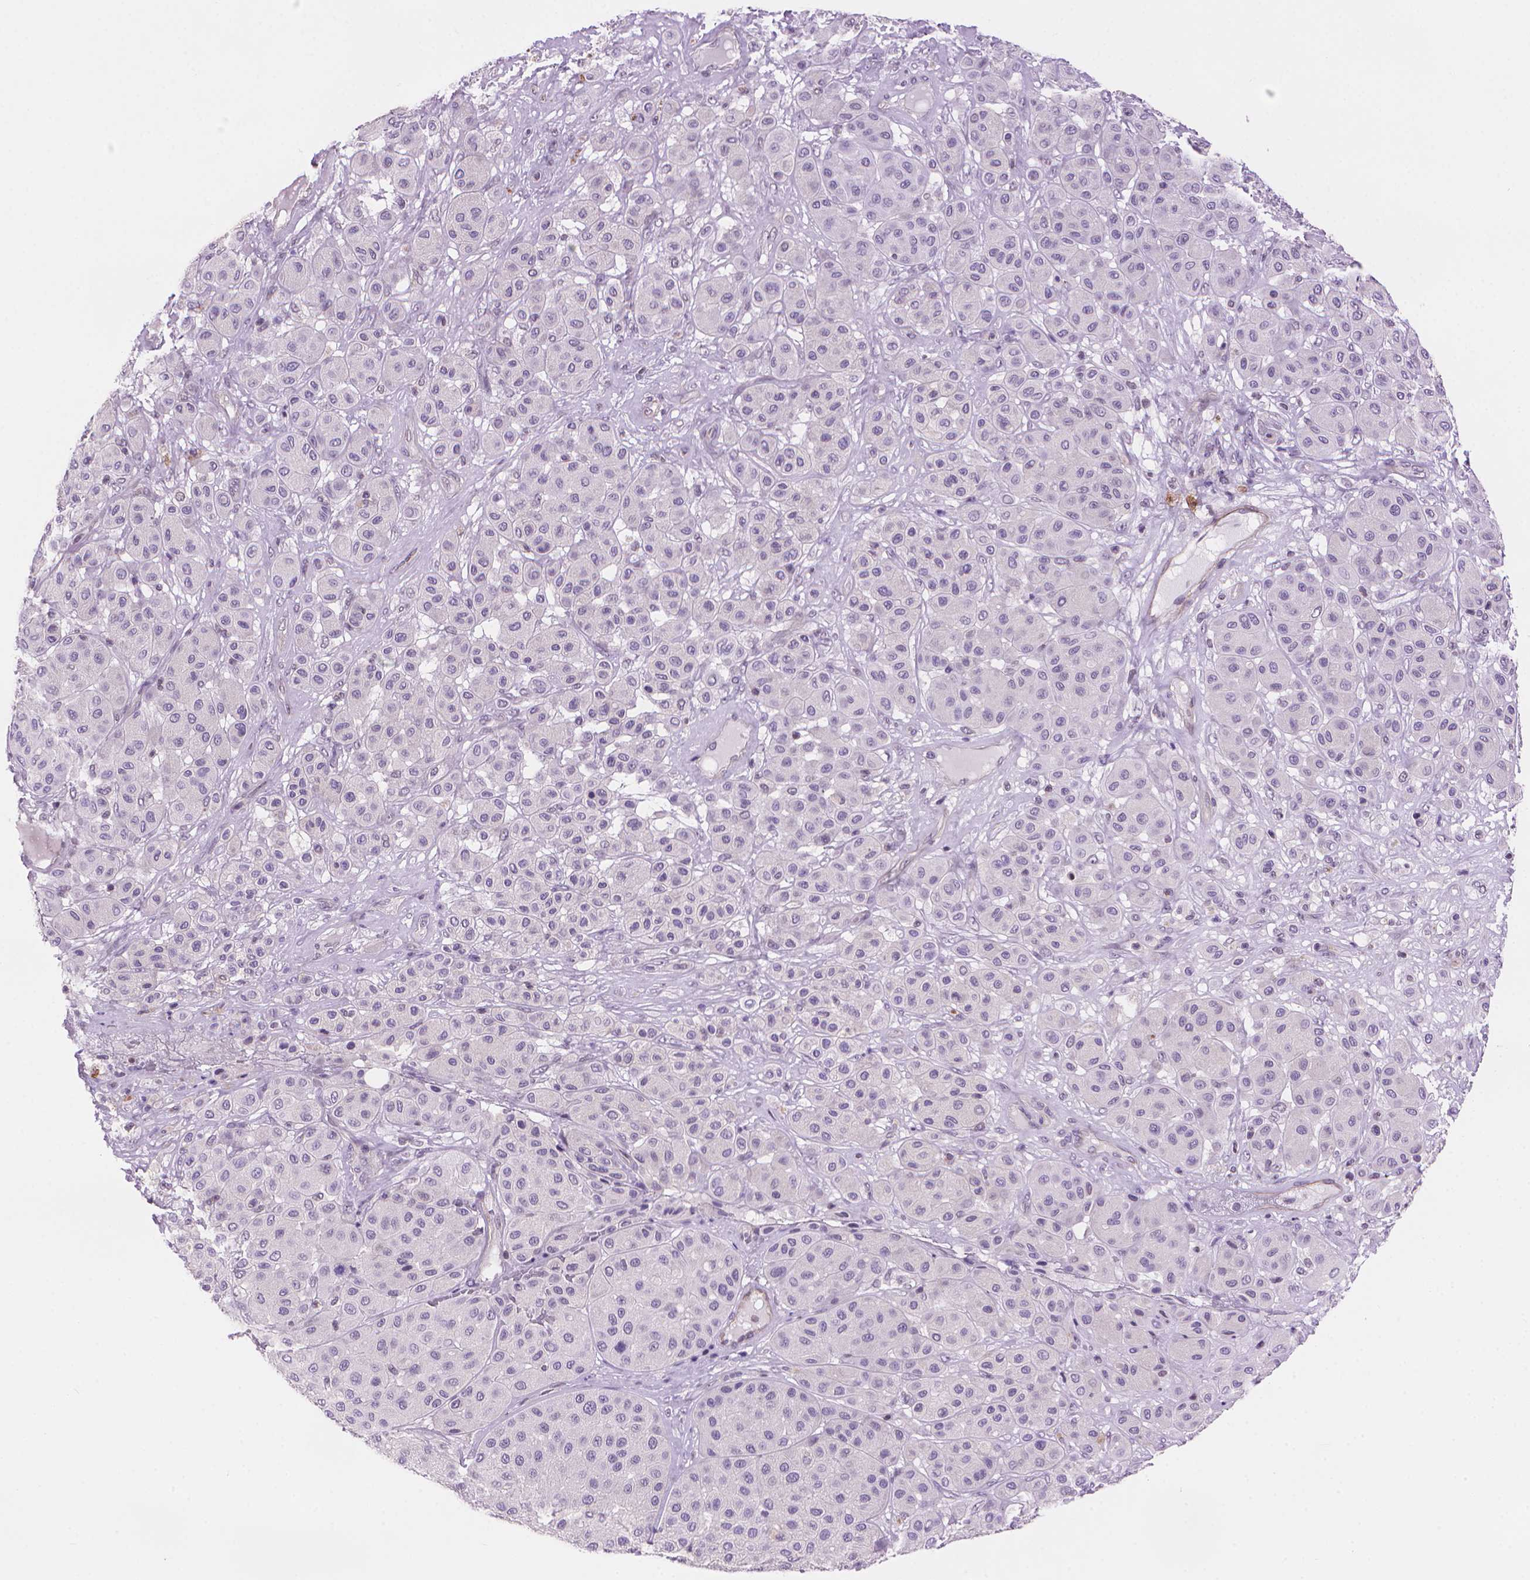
{"staining": {"intensity": "negative", "quantity": "none", "location": "none"}, "tissue": "melanoma", "cell_type": "Tumor cells", "image_type": "cancer", "snomed": [{"axis": "morphology", "description": "Malignant melanoma, Metastatic site"}, {"axis": "topography", "description": "Smooth muscle"}], "caption": "Immunohistochemistry of malignant melanoma (metastatic site) displays no staining in tumor cells.", "gene": "TMEM184A", "patient": {"sex": "male", "age": 41}}